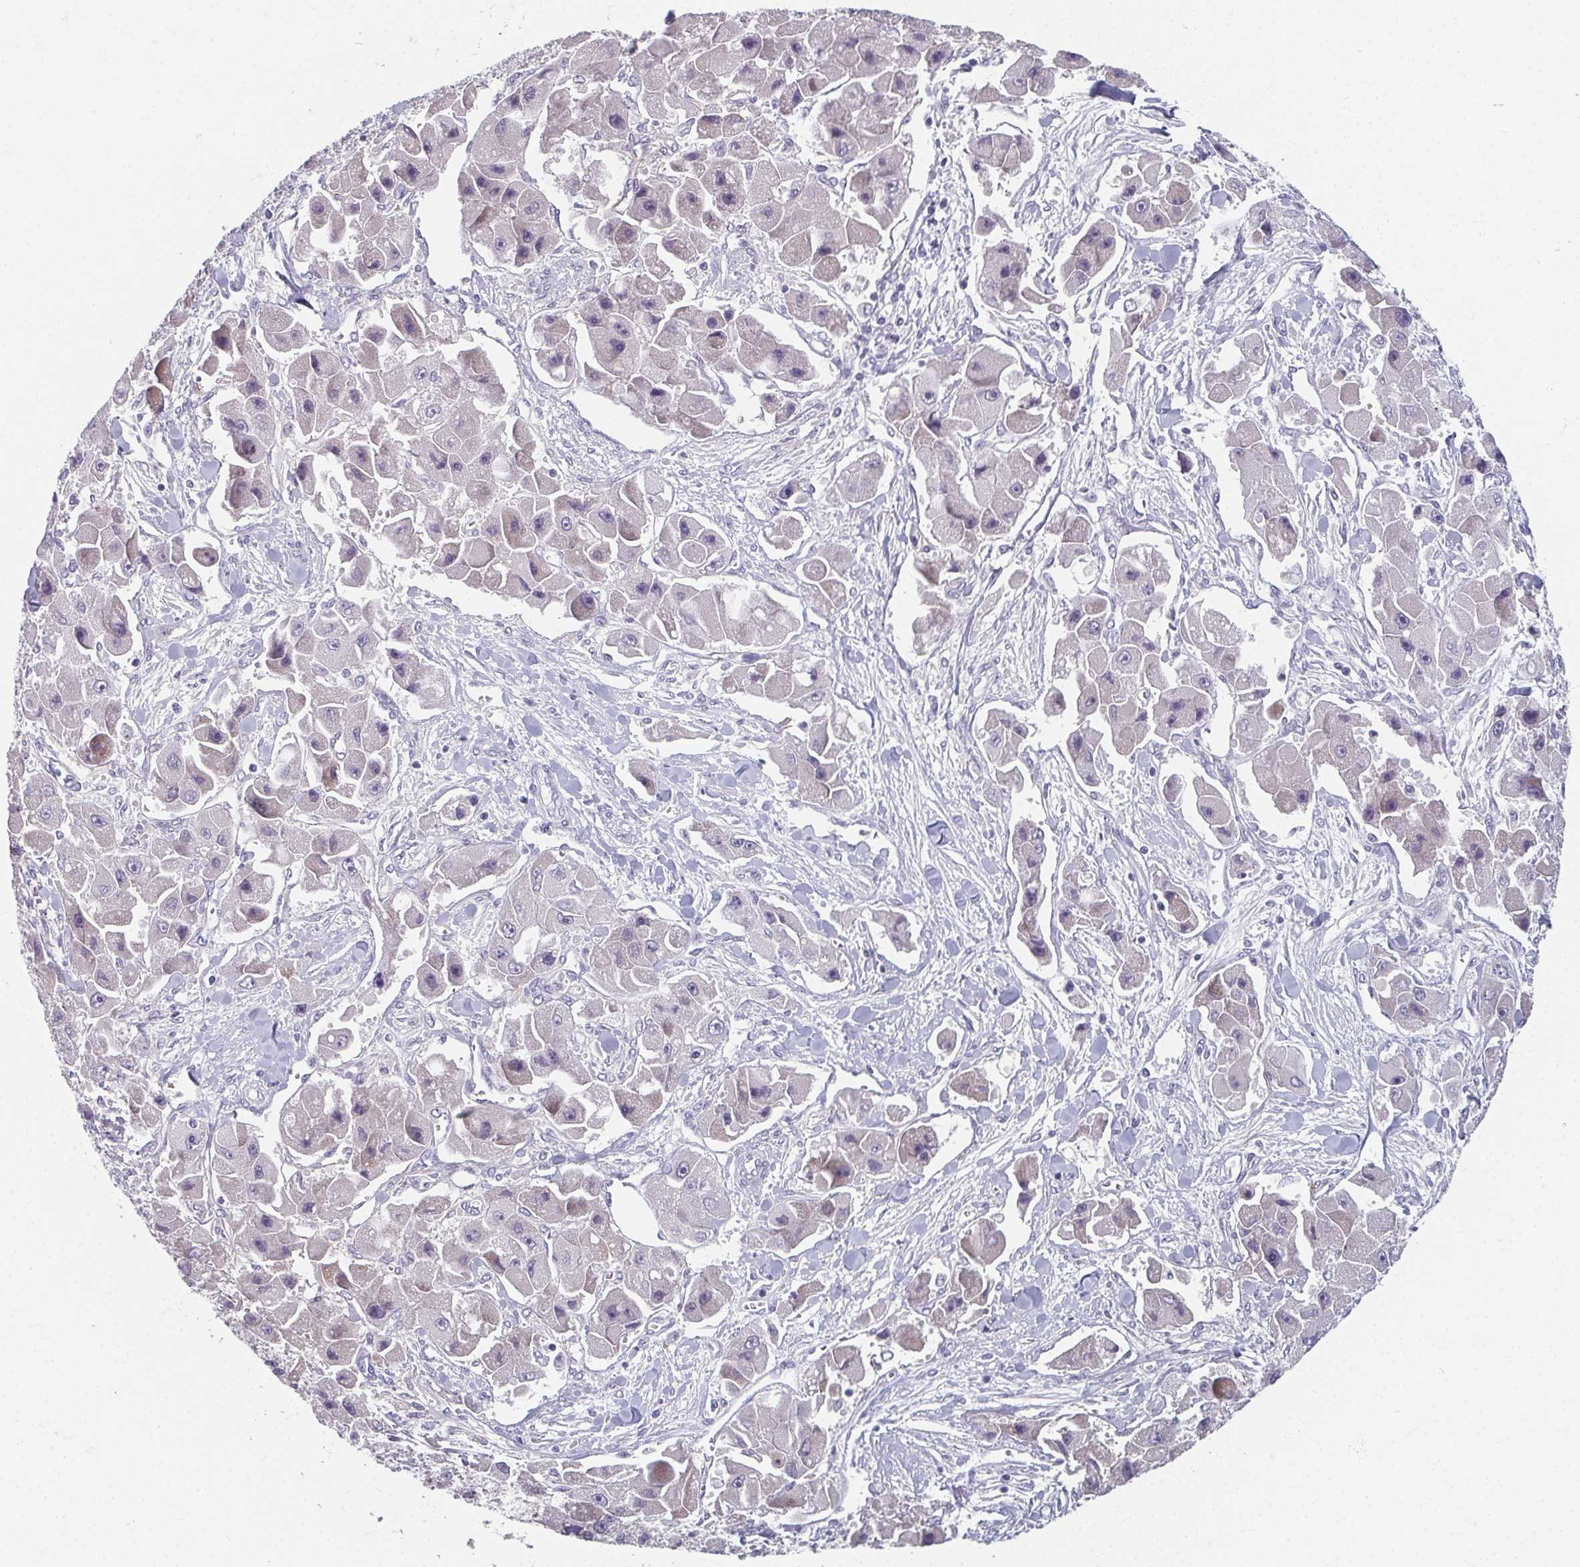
{"staining": {"intensity": "negative", "quantity": "none", "location": "none"}, "tissue": "liver cancer", "cell_type": "Tumor cells", "image_type": "cancer", "snomed": [{"axis": "morphology", "description": "Carcinoma, Hepatocellular, NOS"}, {"axis": "topography", "description": "Liver"}], "caption": "This is an immunohistochemistry (IHC) image of hepatocellular carcinoma (liver). There is no positivity in tumor cells.", "gene": "CAMKV", "patient": {"sex": "male", "age": 24}}